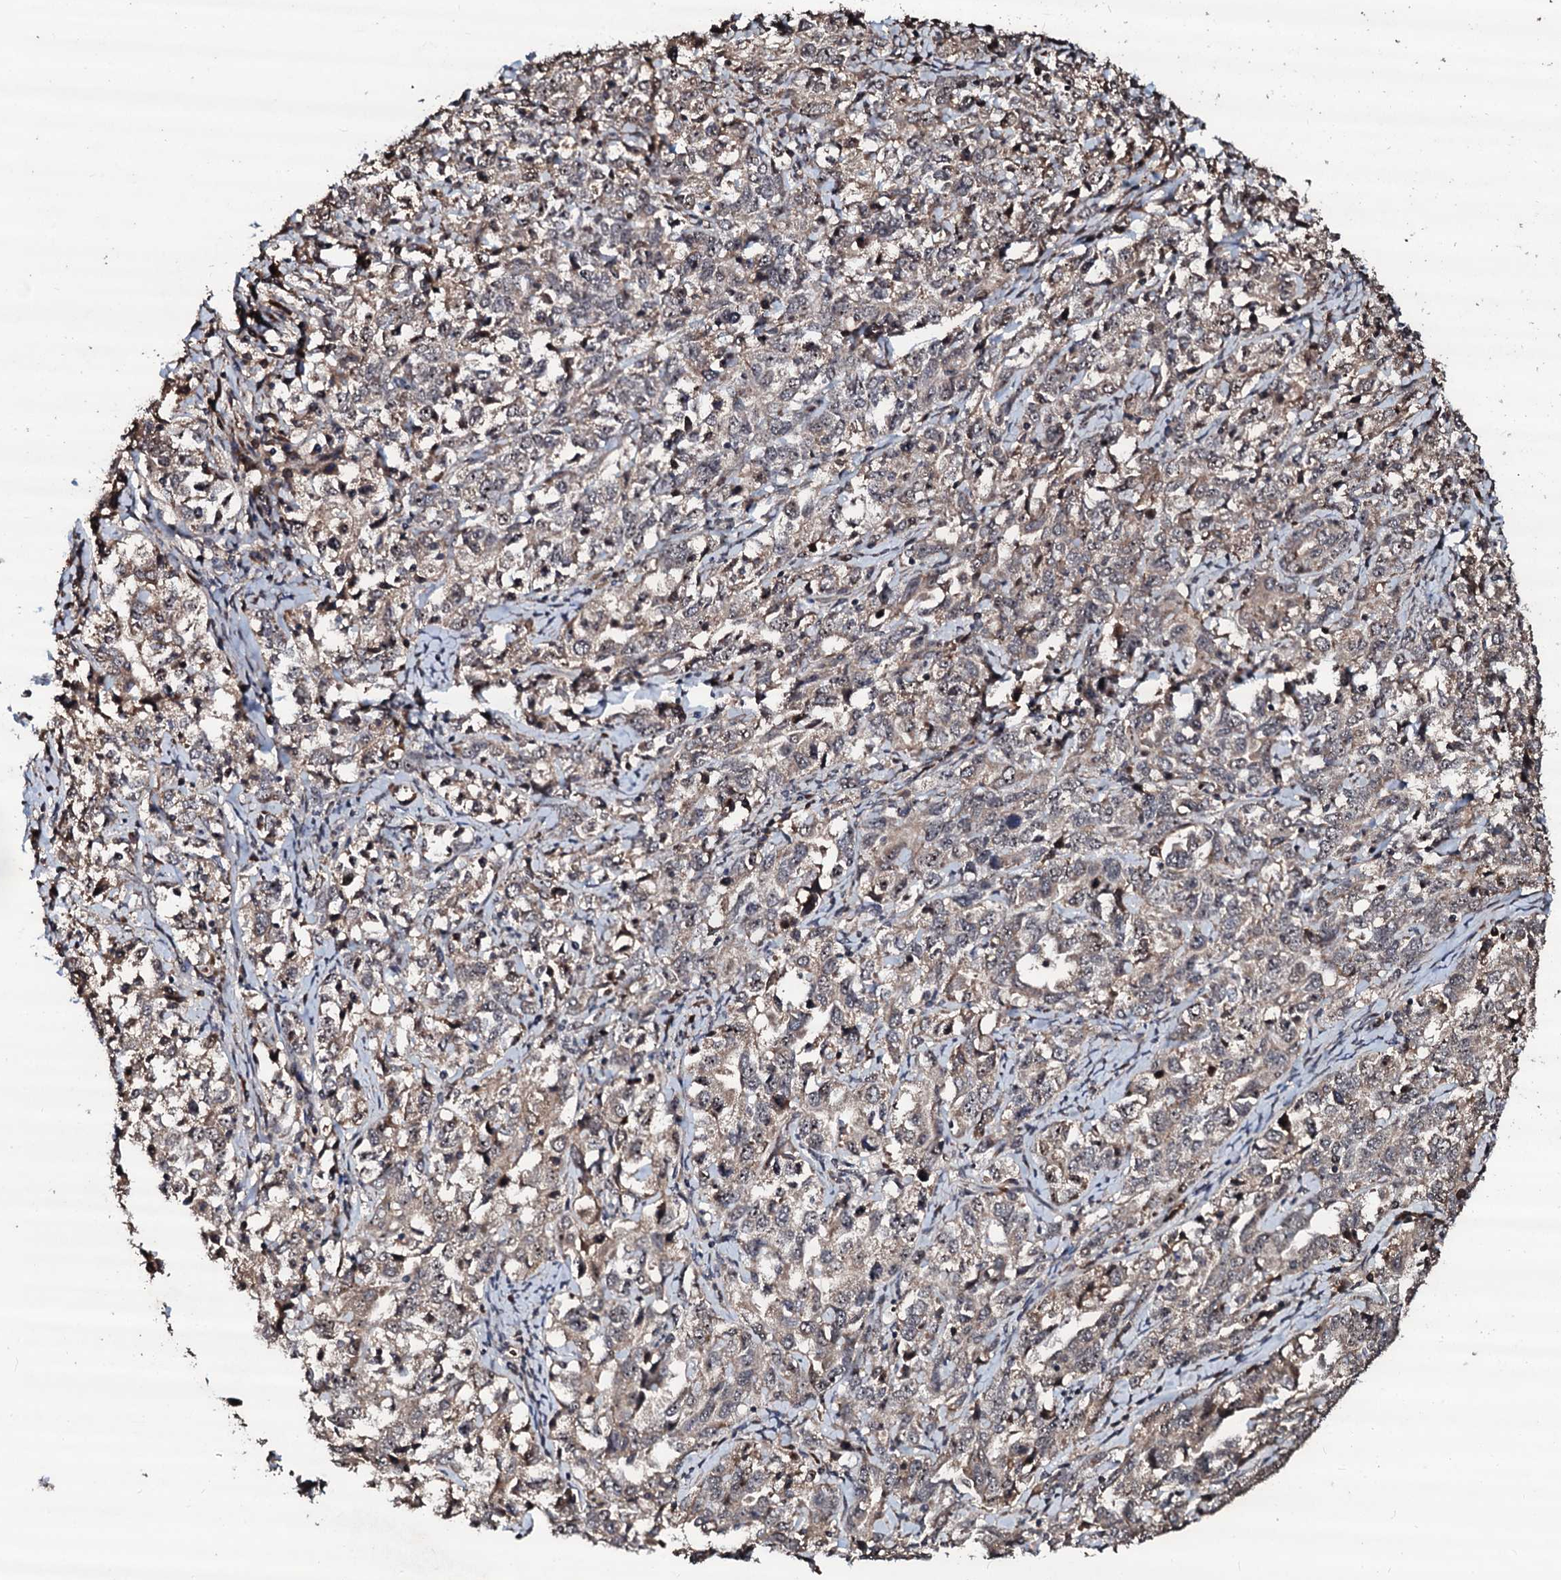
{"staining": {"intensity": "weak", "quantity": ">75%", "location": "cytoplasmic/membranous,nuclear"}, "tissue": "ovarian cancer", "cell_type": "Tumor cells", "image_type": "cancer", "snomed": [{"axis": "morphology", "description": "Carcinoma, endometroid"}, {"axis": "topography", "description": "Ovary"}], "caption": "Immunohistochemistry (IHC) micrograph of neoplastic tissue: human endometroid carcinoma (ovarian) stained using immunohistochemistry displays low levels of weak protein expression localized specifically in the cytoplasmic/membranous and nuclear of tumor cells, appearing as a cytoplasmic/membranous and nuclear brown color.", "gene": "SUPT7L", "patient": {"sex": "female", "age": 62}}